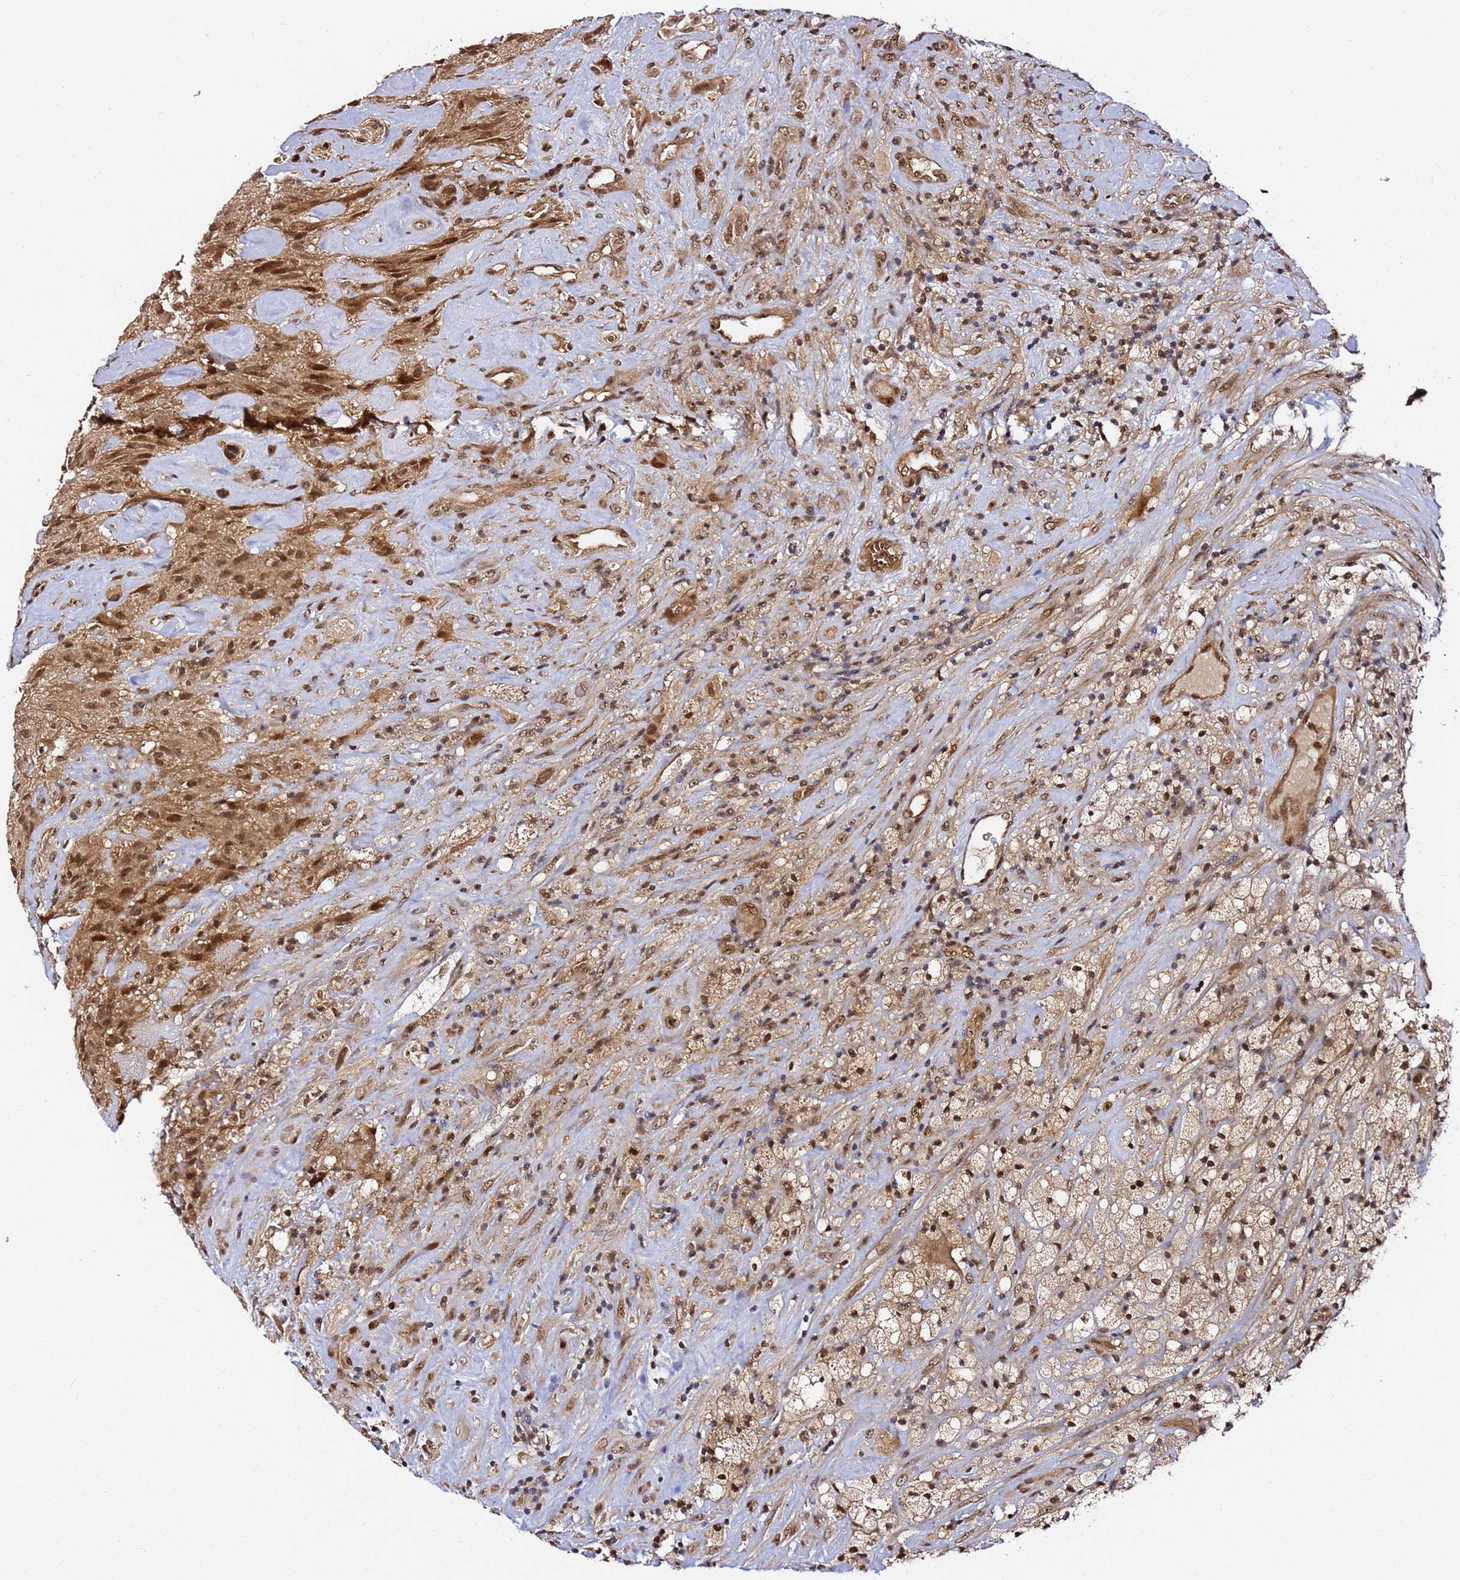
{"staining": {"intensity": "moderate", "quantity": ">75%", "location": "cytoplasmic/membranous,nuclear"}, "tissue": "glioma", "cell_type": "Tumor cells", "image_type": "cancer", "snomed": [{"axis": "morphology", "description": "Glioma, malignant, High grade"}, {"axis": "topography", "description": "Brain"}], "caption": "IHC image of neoplastic tissue: human glioma stained using IHC shows medium levels of moderate protein expression localized specifically in the cytoplasmic/membranous and nuclear of tumor cells, appearing as a cytoplasmic/membranous and nuclear brown color.", "gene": "RGS18", "patient": {"sex": "male", "age": 69}}